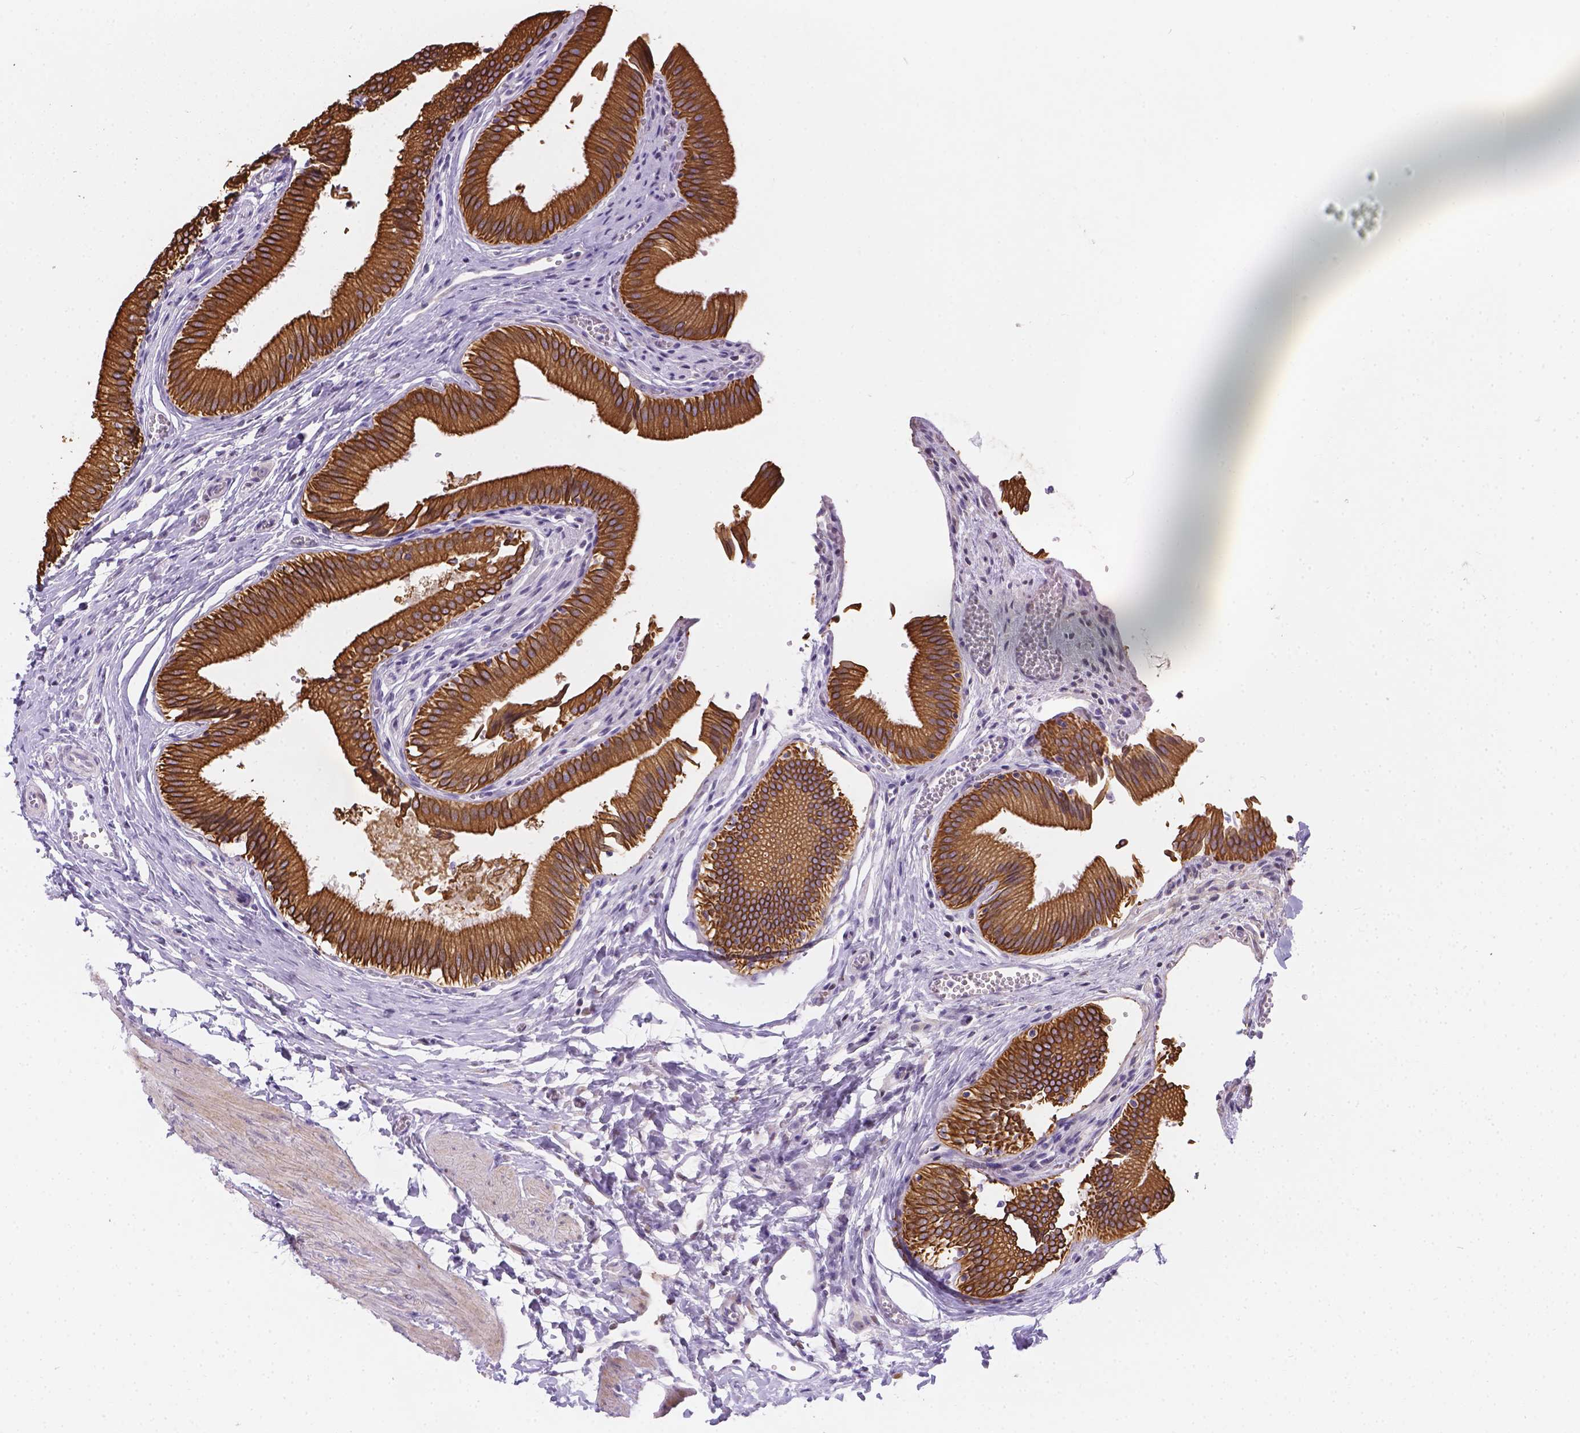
{"staining": {"intensity": "strong", "quantity": ">75%", "location": "cytoplasmic/membranous"}, "tissue": "gallbladder", "cell_type": "Glandular cells", "image_type": "normal", "snomed": [{"axis": "morphology", "description": "Normal tissue, NOS"}, {"axis": "topography", "description": "Gallbladder"}, {"axis": "topography", "description": "Peripheral nerve tissue"}], "caption": "IHC (DAB (3,3'-diaminobenzidine)) staining of normal human gallbladder displays strong cytoplasmic/membranous protein positivity in about >75% of glandular cells.", "gene": "DMWD", "patient": {"sex": "male", "age": 17}}